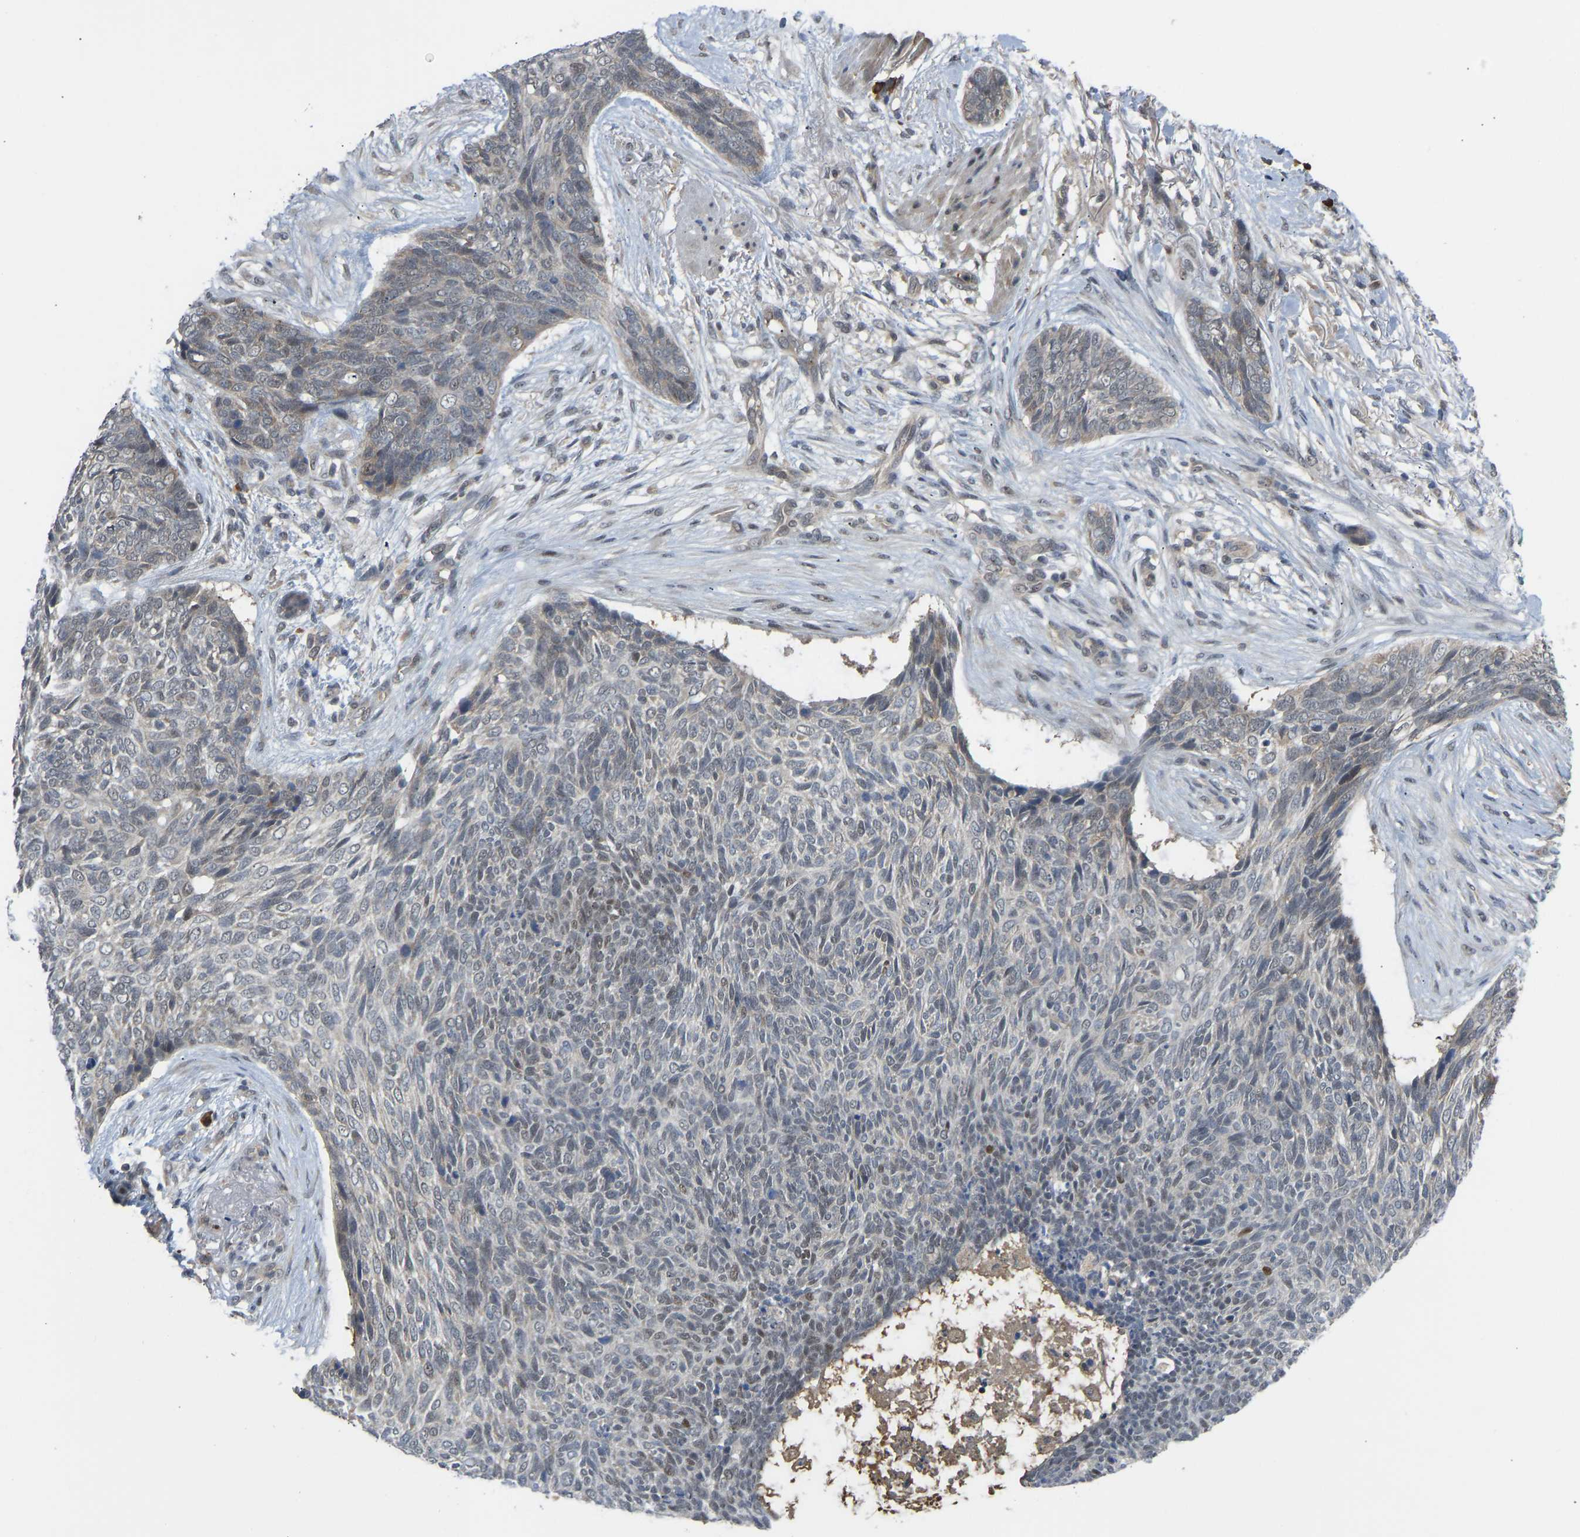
{"staining": {"intensity": "weak", "quantity": "25%-75%", "location": "nuclear"}, "tissue": "skin cancer", "cell_type": "Tumor cells", "image_type": "cancer", "snomed": [{"axis": "morphology", "description": "Basal cell carcinoma"}, {"axis": "topography", "description": "Skin"}], "caption": "A photomicrograph of skin cancer stained for a protein reveals weak nuclear brown staining in tumor cells.", "gene": "ZNF251", "patient": {"sex": "female", "age": 84}}